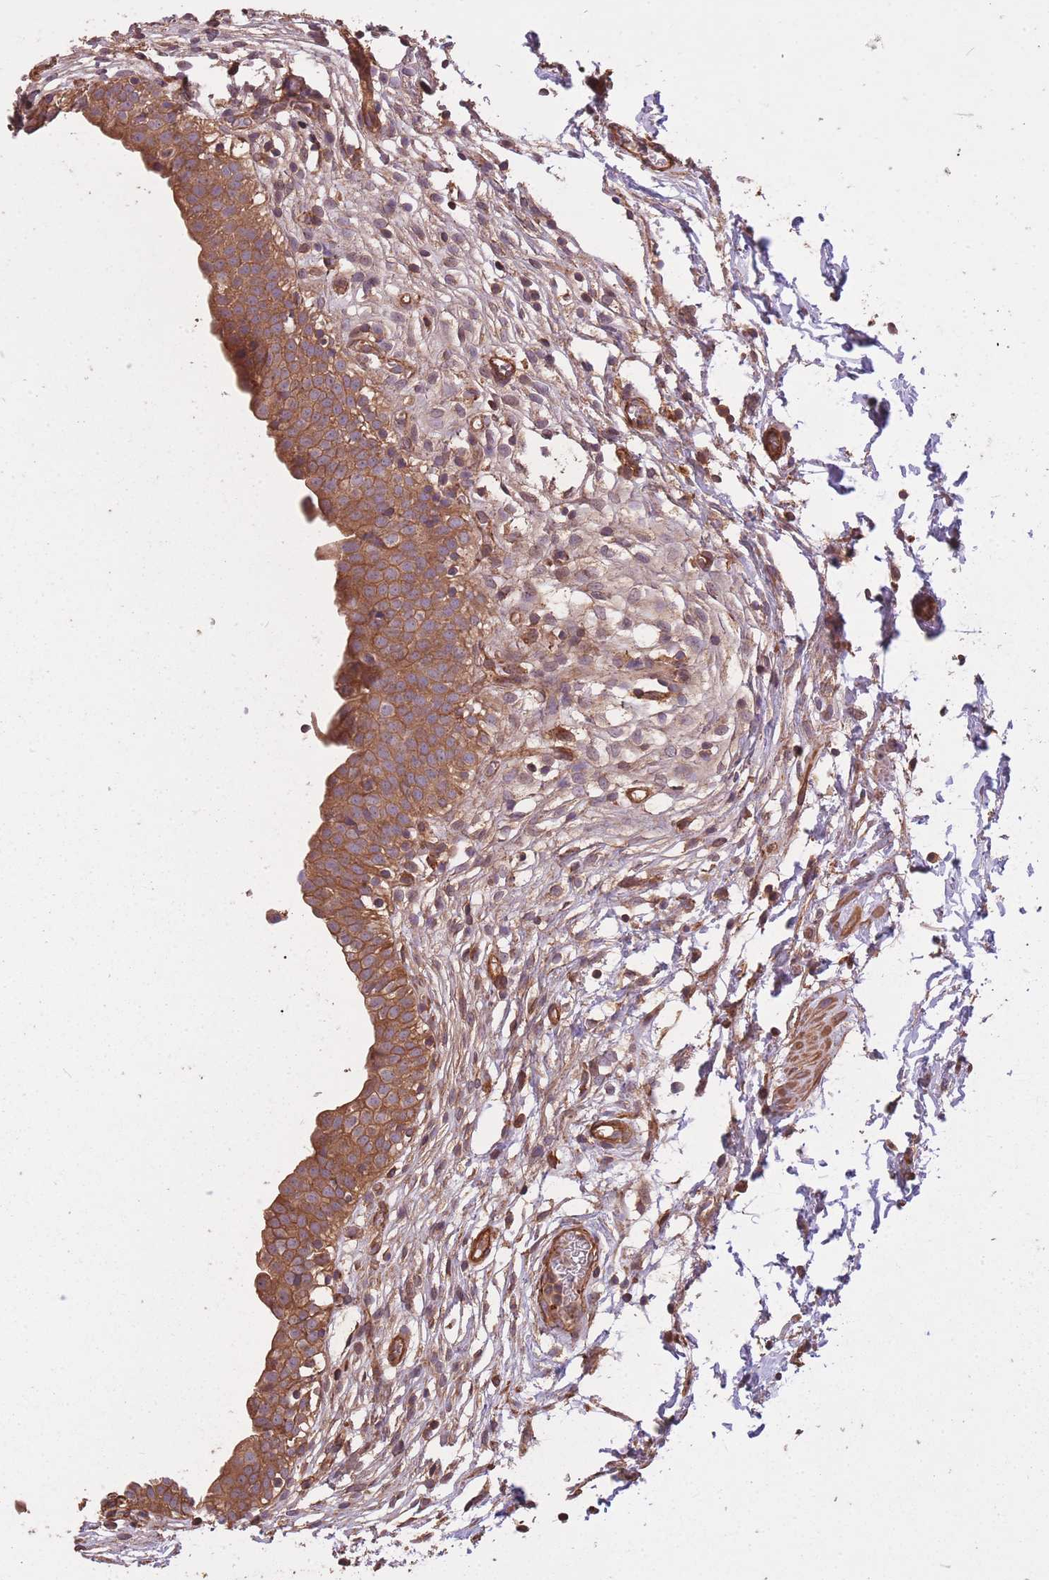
{"staining": {"intensity": "strong", "quantity": "25%-75%", "location": "cytoplasmic/membranous"}, "tissue": "urinary bladder", "cell_type": "Urothelial cells", "image_type": "normal", "snomed": [{"axis": "morphology", "description": "Normal tissue, NOS"}, {"axis": "topography", "description": "Urinary bladder"}, {"axis": "topography", "description": "Peripheral nerve tissue"}], "caption": "DAB immunohistochemical staining of normal human urinary bladder shows strong cytoplasmic/membranous protein expression in about 25%-75% of urothelial cells.", "gene": "ARMH3", "patient": {"sex": "male", "age": 55}}